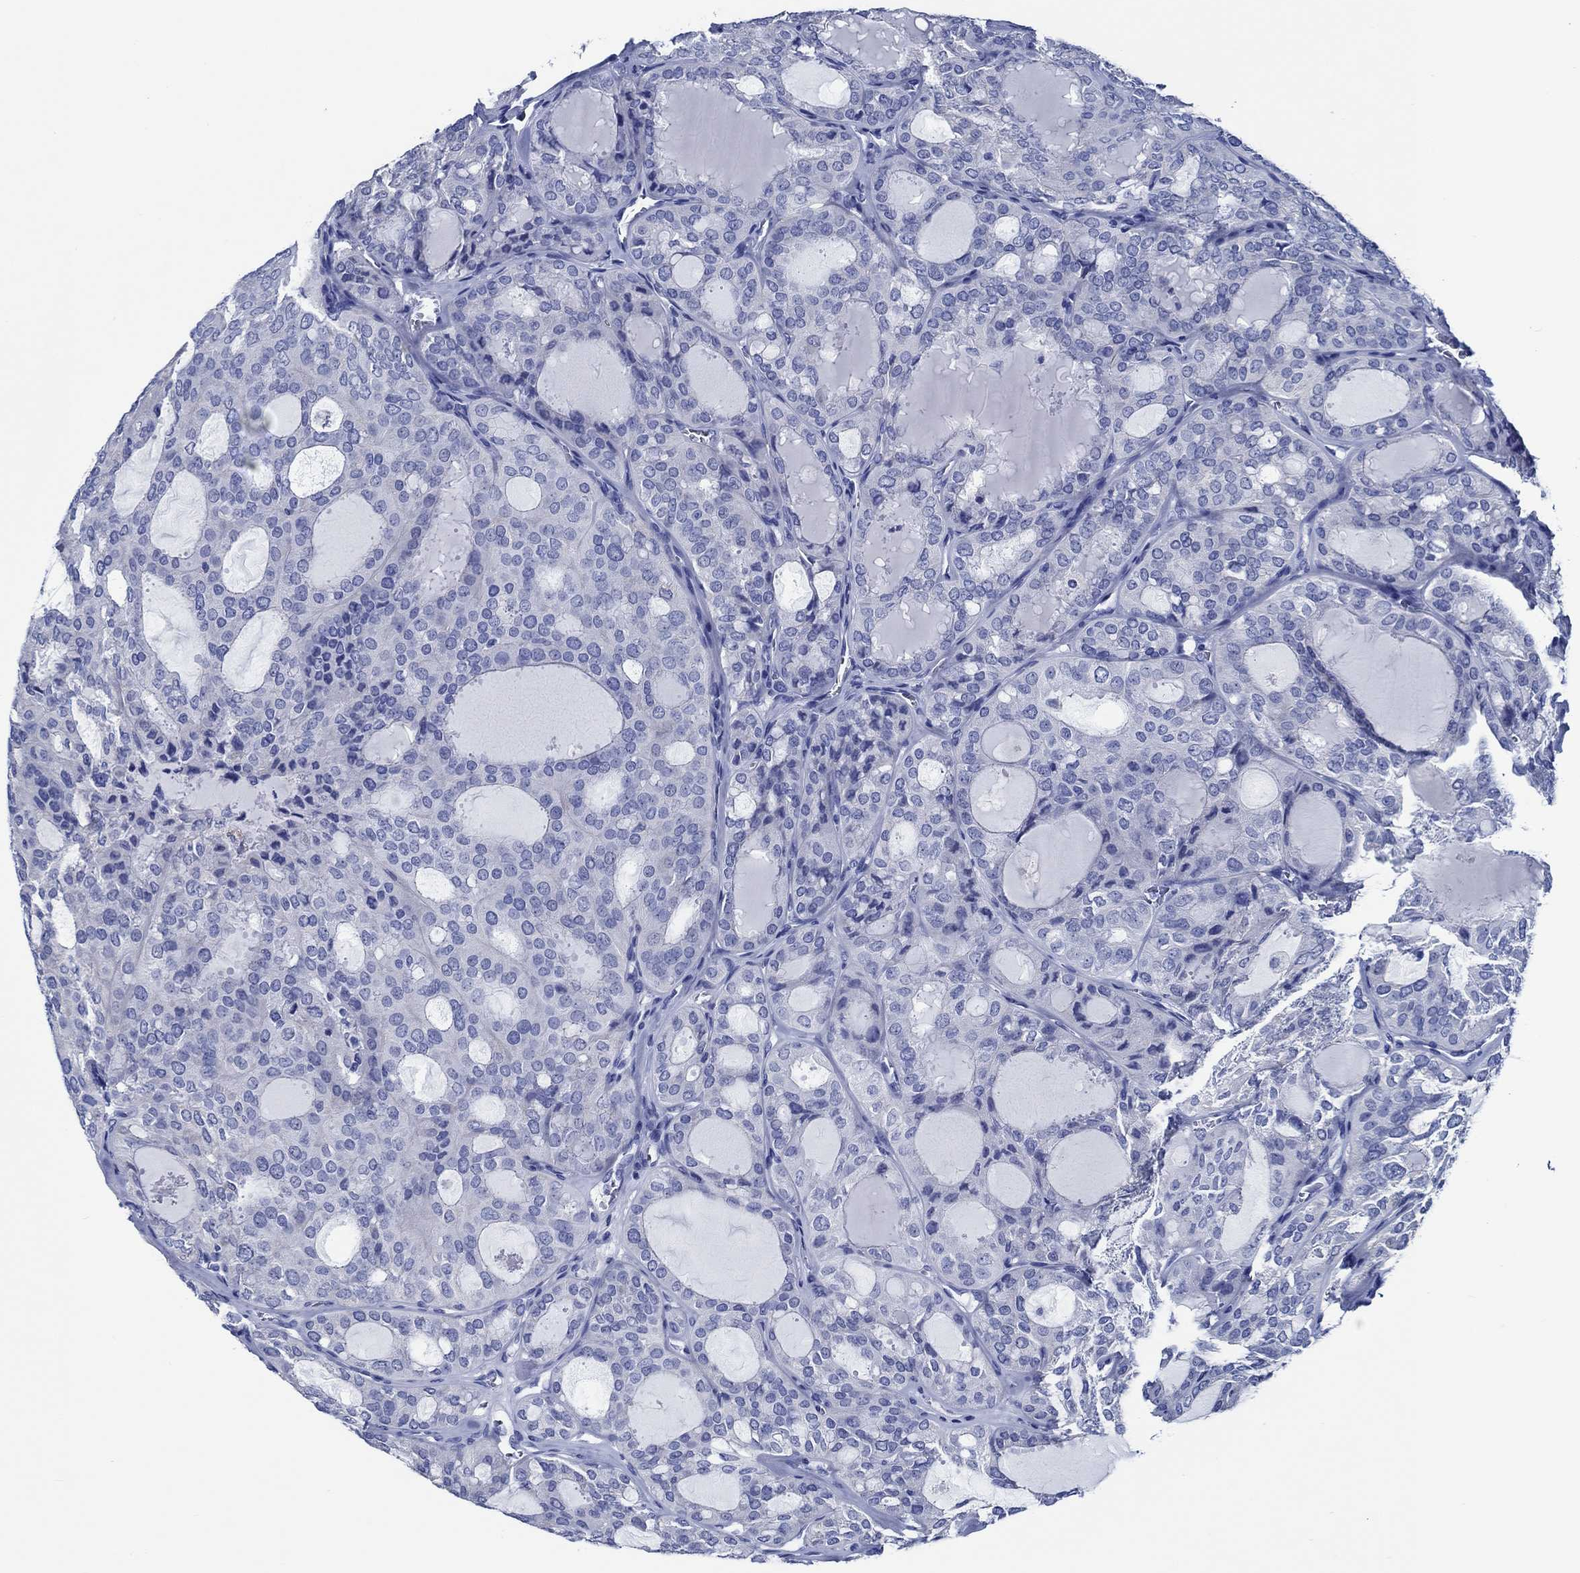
{"staining": {"intensity": "negative", "quantity": "none", "location": "none"}, "tissue": "thyroid cancer", "cell_type": "Tumor cells", "image_type": "cancer", "snomed": [{"axis": "morphology", "description": "Follicular adenoma carcinoma, NOS"}, {"axis": "topography", "description": "Thyroid gland"}], "caption": "DAB (3,3'-diaminobenzidine) immunohistochemical staining of human follicular adenoma carcinoma (thyroid) exhibits no significant staining in tumor cells.", "gene": "WDR62", "patient": {"sex": "male", "age": 75}}